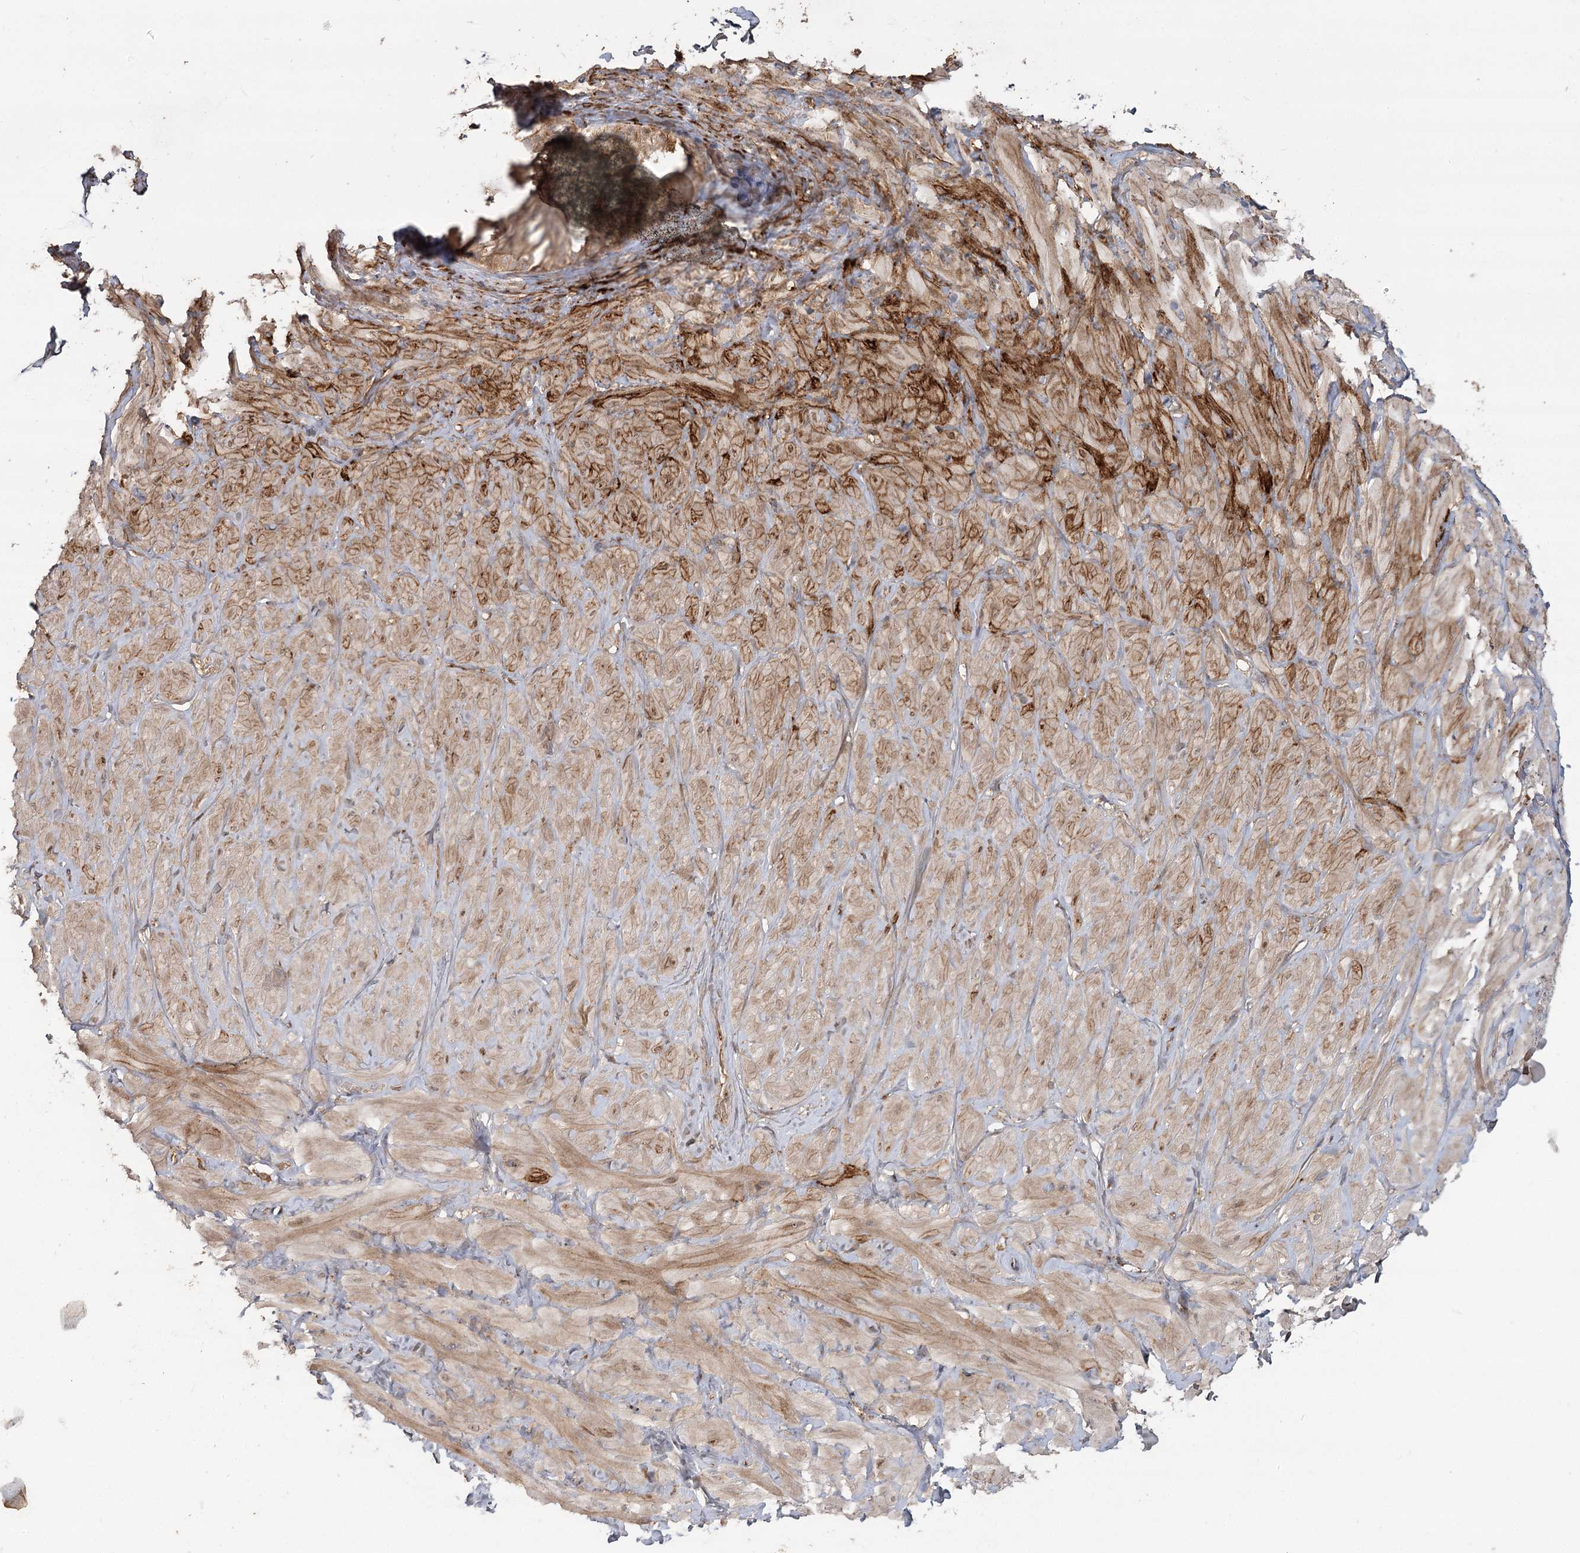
{"staining": {"intensity": "weak", "quantity": "25%-75%", "location": "cytoplasmic/membranous"}, "tissue": "adipose tissue", "cell_type": "Adipocytes", "image_type": "normal", "snomed": [{"axis": "morphology", "description": "Normal tissue, NOS"}, {"axis": "topography", "description": "Adipose tissue"}, {"axis": "topography", "description": "Vascular tissue"}, {"axis": "topography", "description": "Peripheral nerve tissue"}], "caption": "A high-resolution histopathology image shows IHC staining of benign adipose tissue, which reveals weak cytoplasmic/membranous positivity in about 25%-75% of adipocytes.", "gene": "OBSL1", "patient": {"sex": "male", "age": 25}}